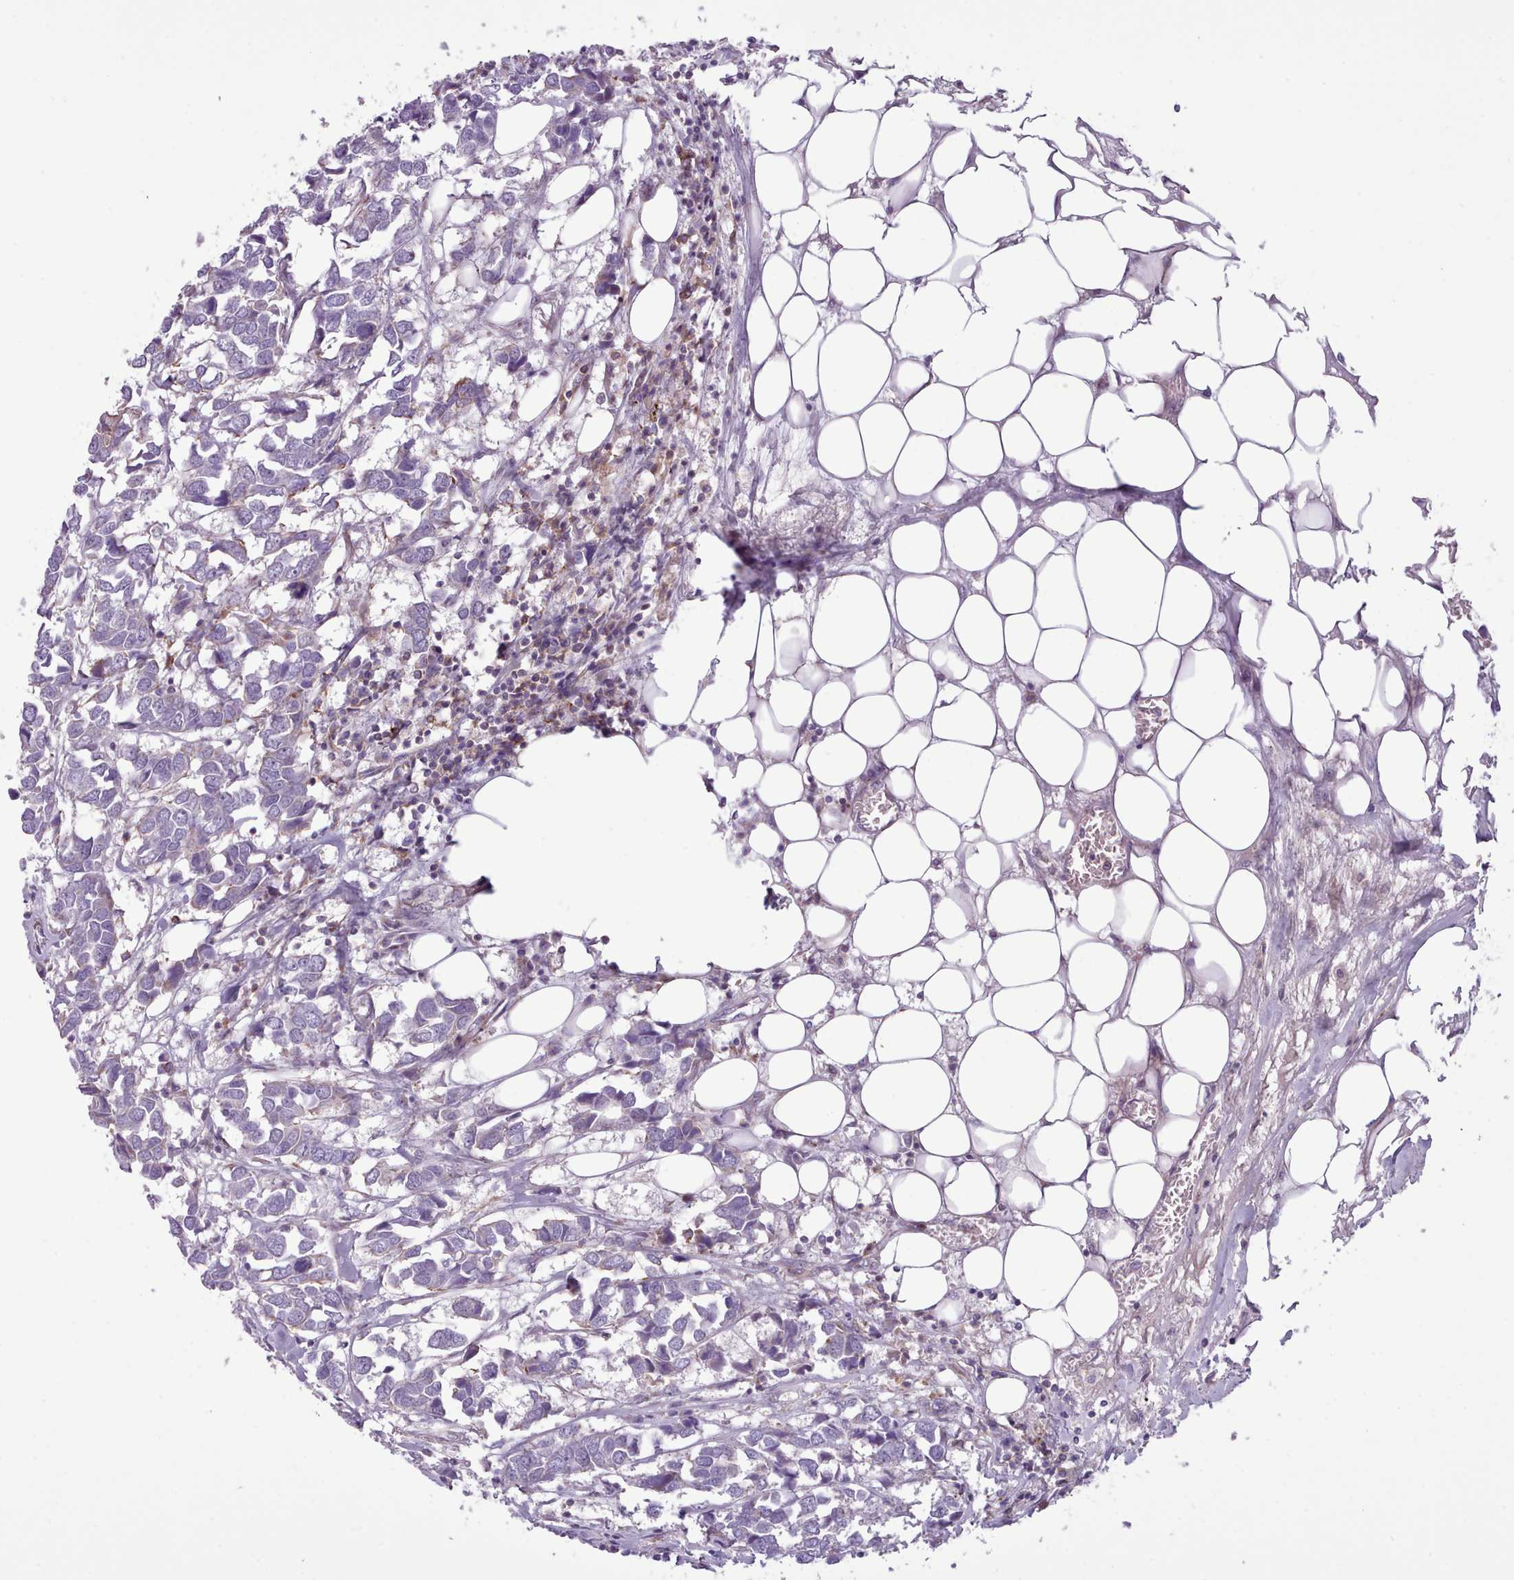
{"staining": {"intensity": "negative", "quantity": "none", "location": "none"}, "tissue": "breast cancer", "cell_type": "Tumor cells", "image_type": "cancer", "snomed": [{"axis": "morphology", "description": "Duct carcinoma"}, {"axis": "topography", "description": "Breast"}], "caption": "The IHC photomicrograph has no significant expression in tumor cells of breast invasive ductal carcinoma tissue.", "gene": "TENT4B", "patient": {"sex": "female", "age": 83}}